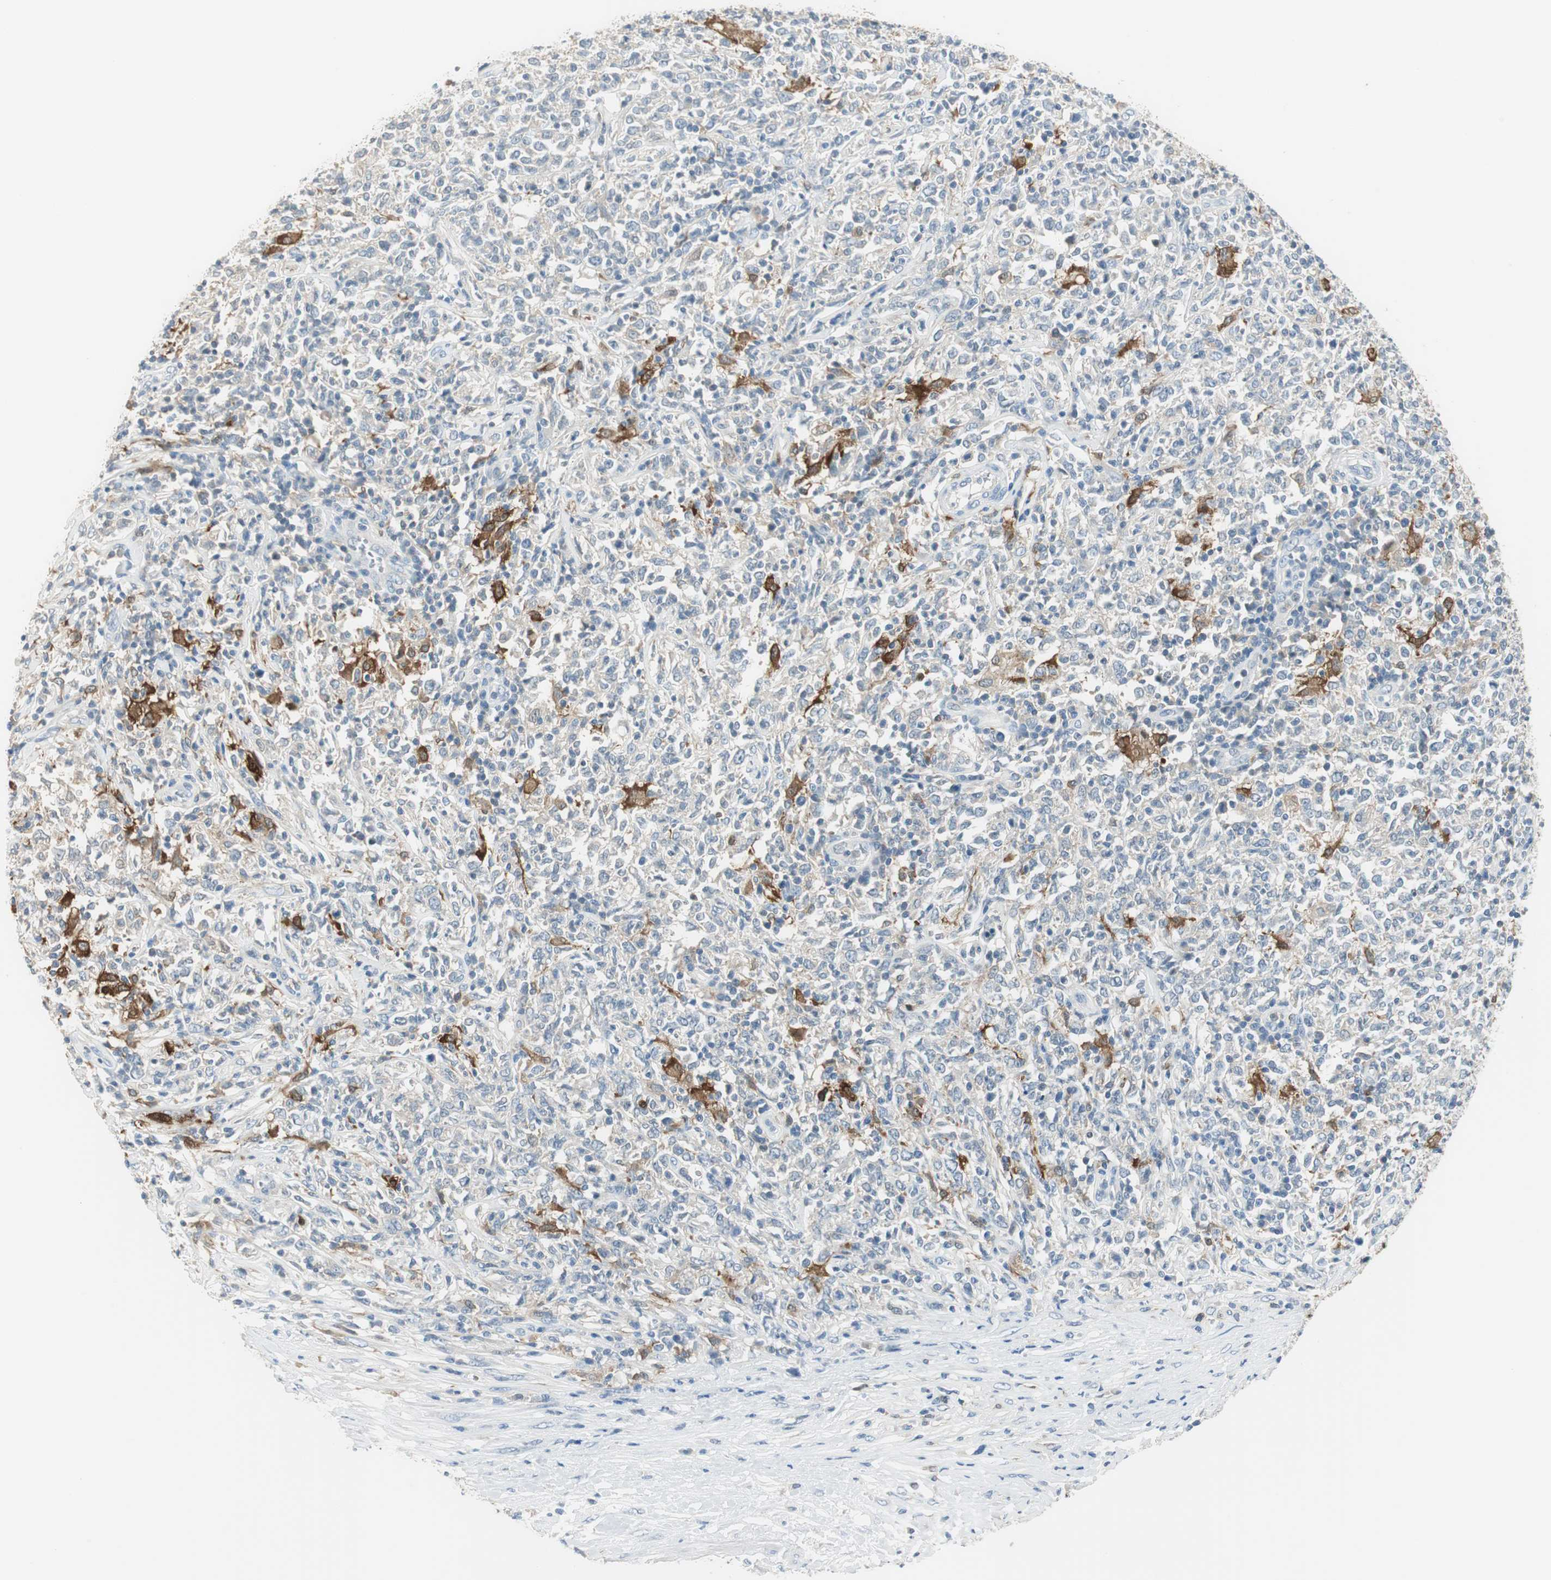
{"staining": {"intensity": "weak", "quantity": "<25%", "location": "cytoplasmic/membranous"}, "tissue": "lymphoma", "cell_type": "Tumor cells", "image_type": "cancer", "snomed": [{"axis": "morphology", "description": "Malignant lymphoma, non-Hodgkin's type, High grade"}, {"axis": "topography", "description": "Lymph node"}], "caption": "Histopathology image shows no protein staining in tumor cells of lymphoma tissue.", "gene": "MSTO1", "patient": {"sex": "female", "age": 84}}